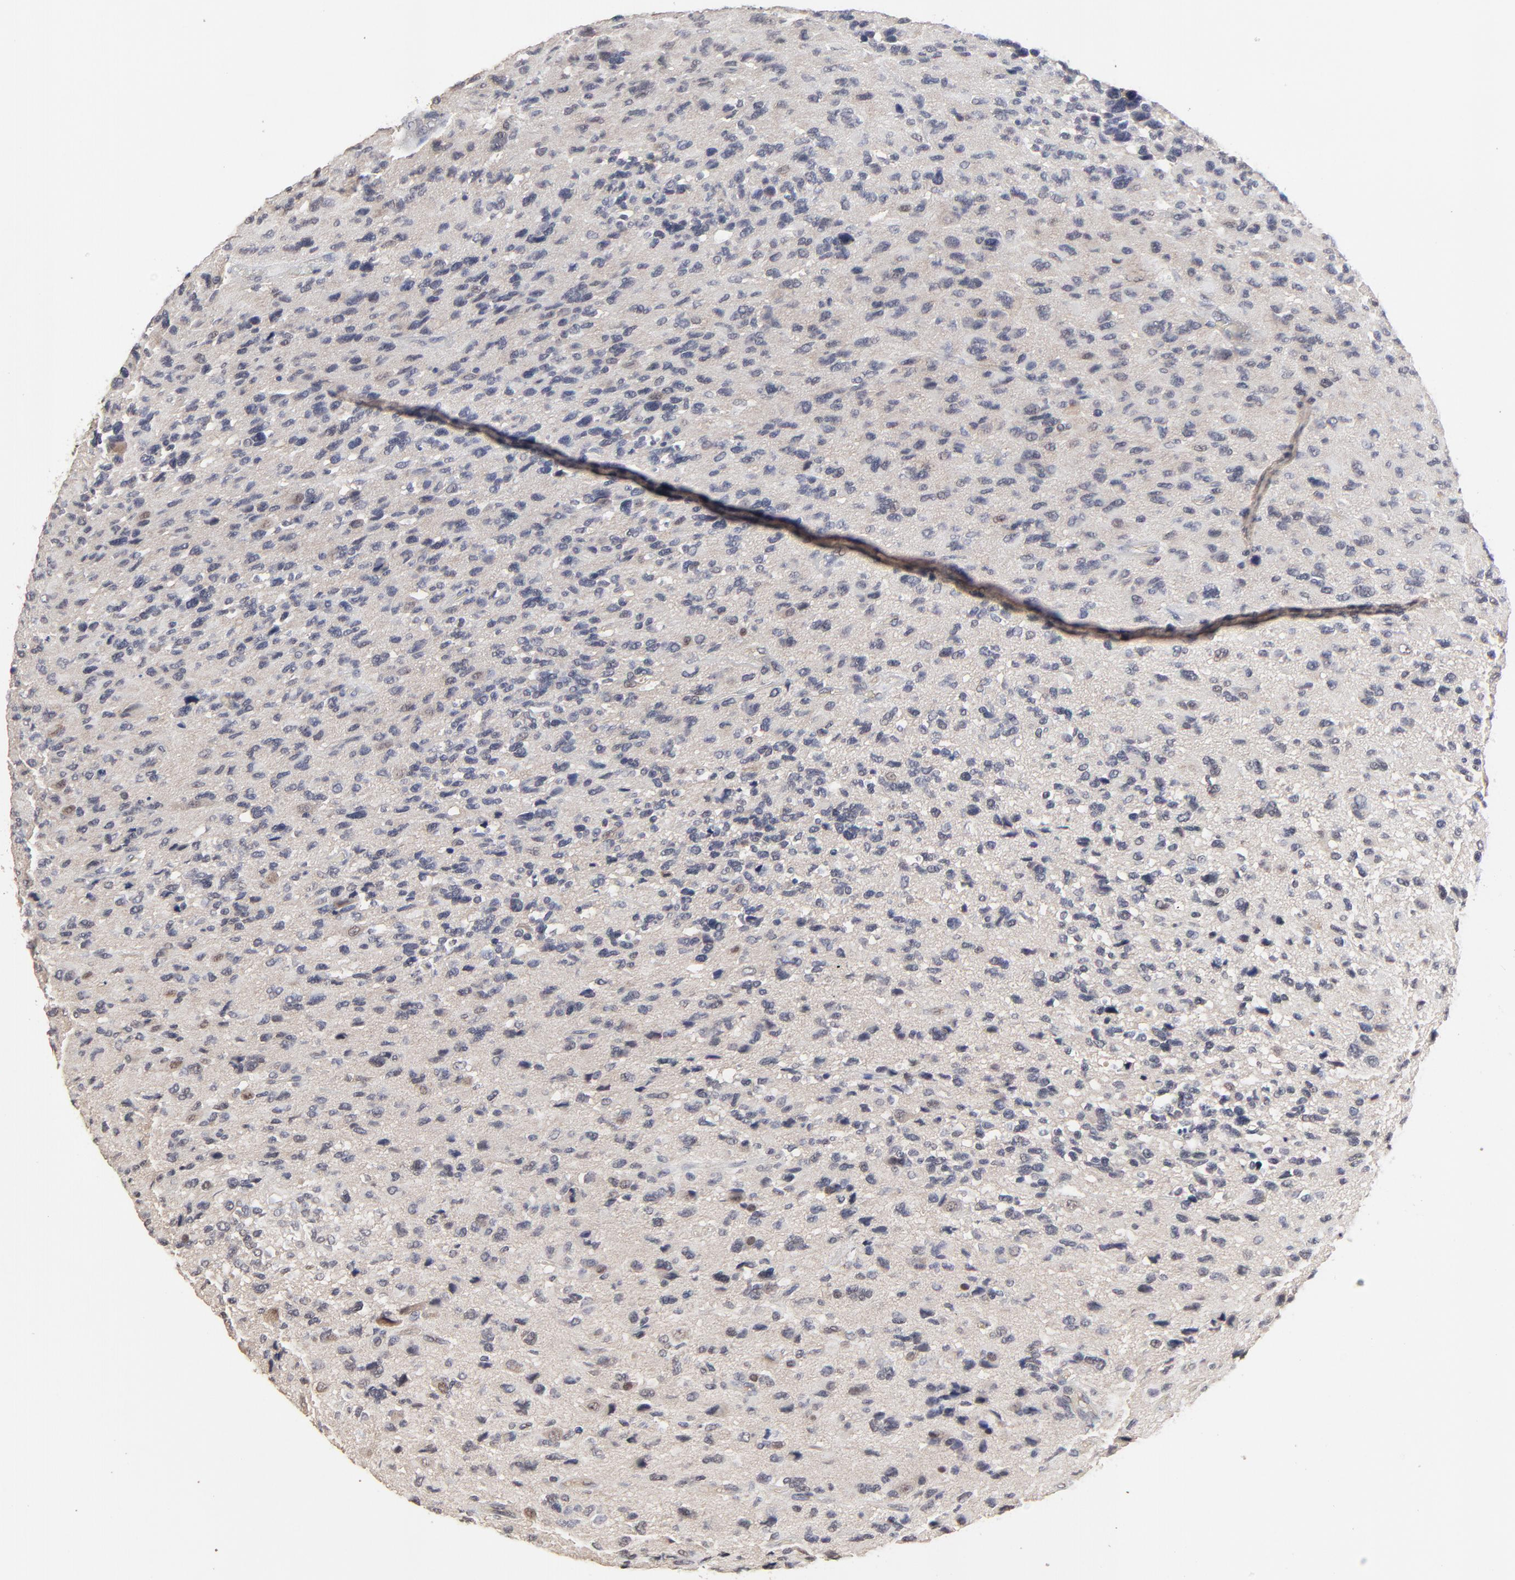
{"staining": {"intensity": "weak", "quantity": "<25%", "location": "nuclear"}, "tissue": "glioma", "cell_type": "Tumor cells", "image_type": "cancer", "snomed": [{"axis": "morphology", "description": "Glioma, malignant, High grade"}, {"axis": "topography", "description": "Brain"}], "caption": "Immunohistochemistry image of human malignant high-grade glioma stained for a protein (brown), which displays no staining in tumor cells.", "gene": "FAM199X", "patient": {"sex": "male", "age": 69}}